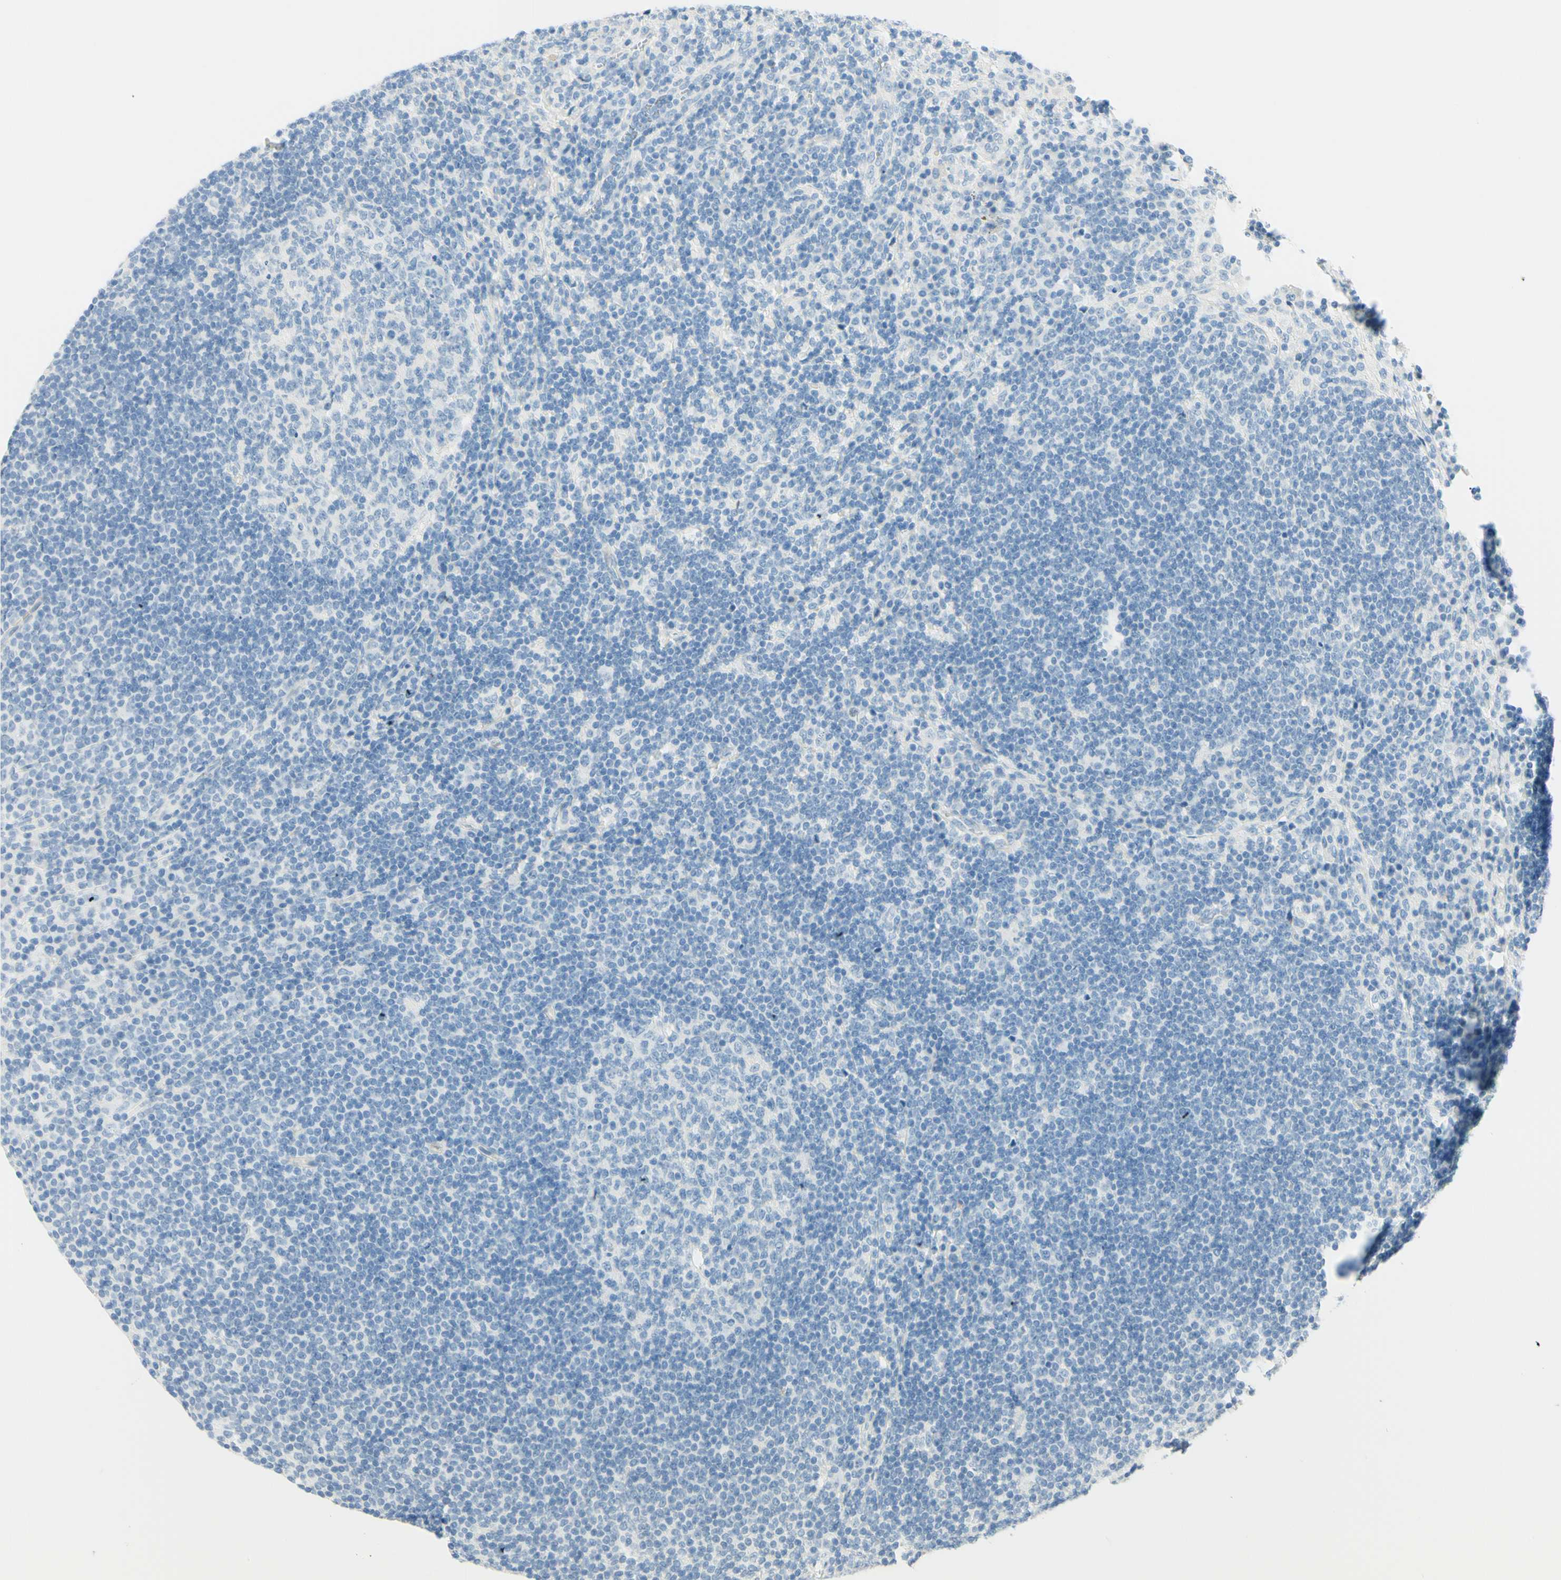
{"staining": {"intensity": "negative", "quantity": "none", "location": "none"}, "tissue": "lymph node", "cell_type": "Germinal center cells", "image_type": "normal", "snomed": [{"axis": "morphology", "description": "Normal tissue, NOS"}, {"axis": "topography", "description": "Lymph node"}], "caption": "IHC micrograph of benign lymph node stained for a protein (brown), which displays no expression in germinal center cells.", "gene": "TMEM132D", "patient": {"sex": "female", "age": 53}}